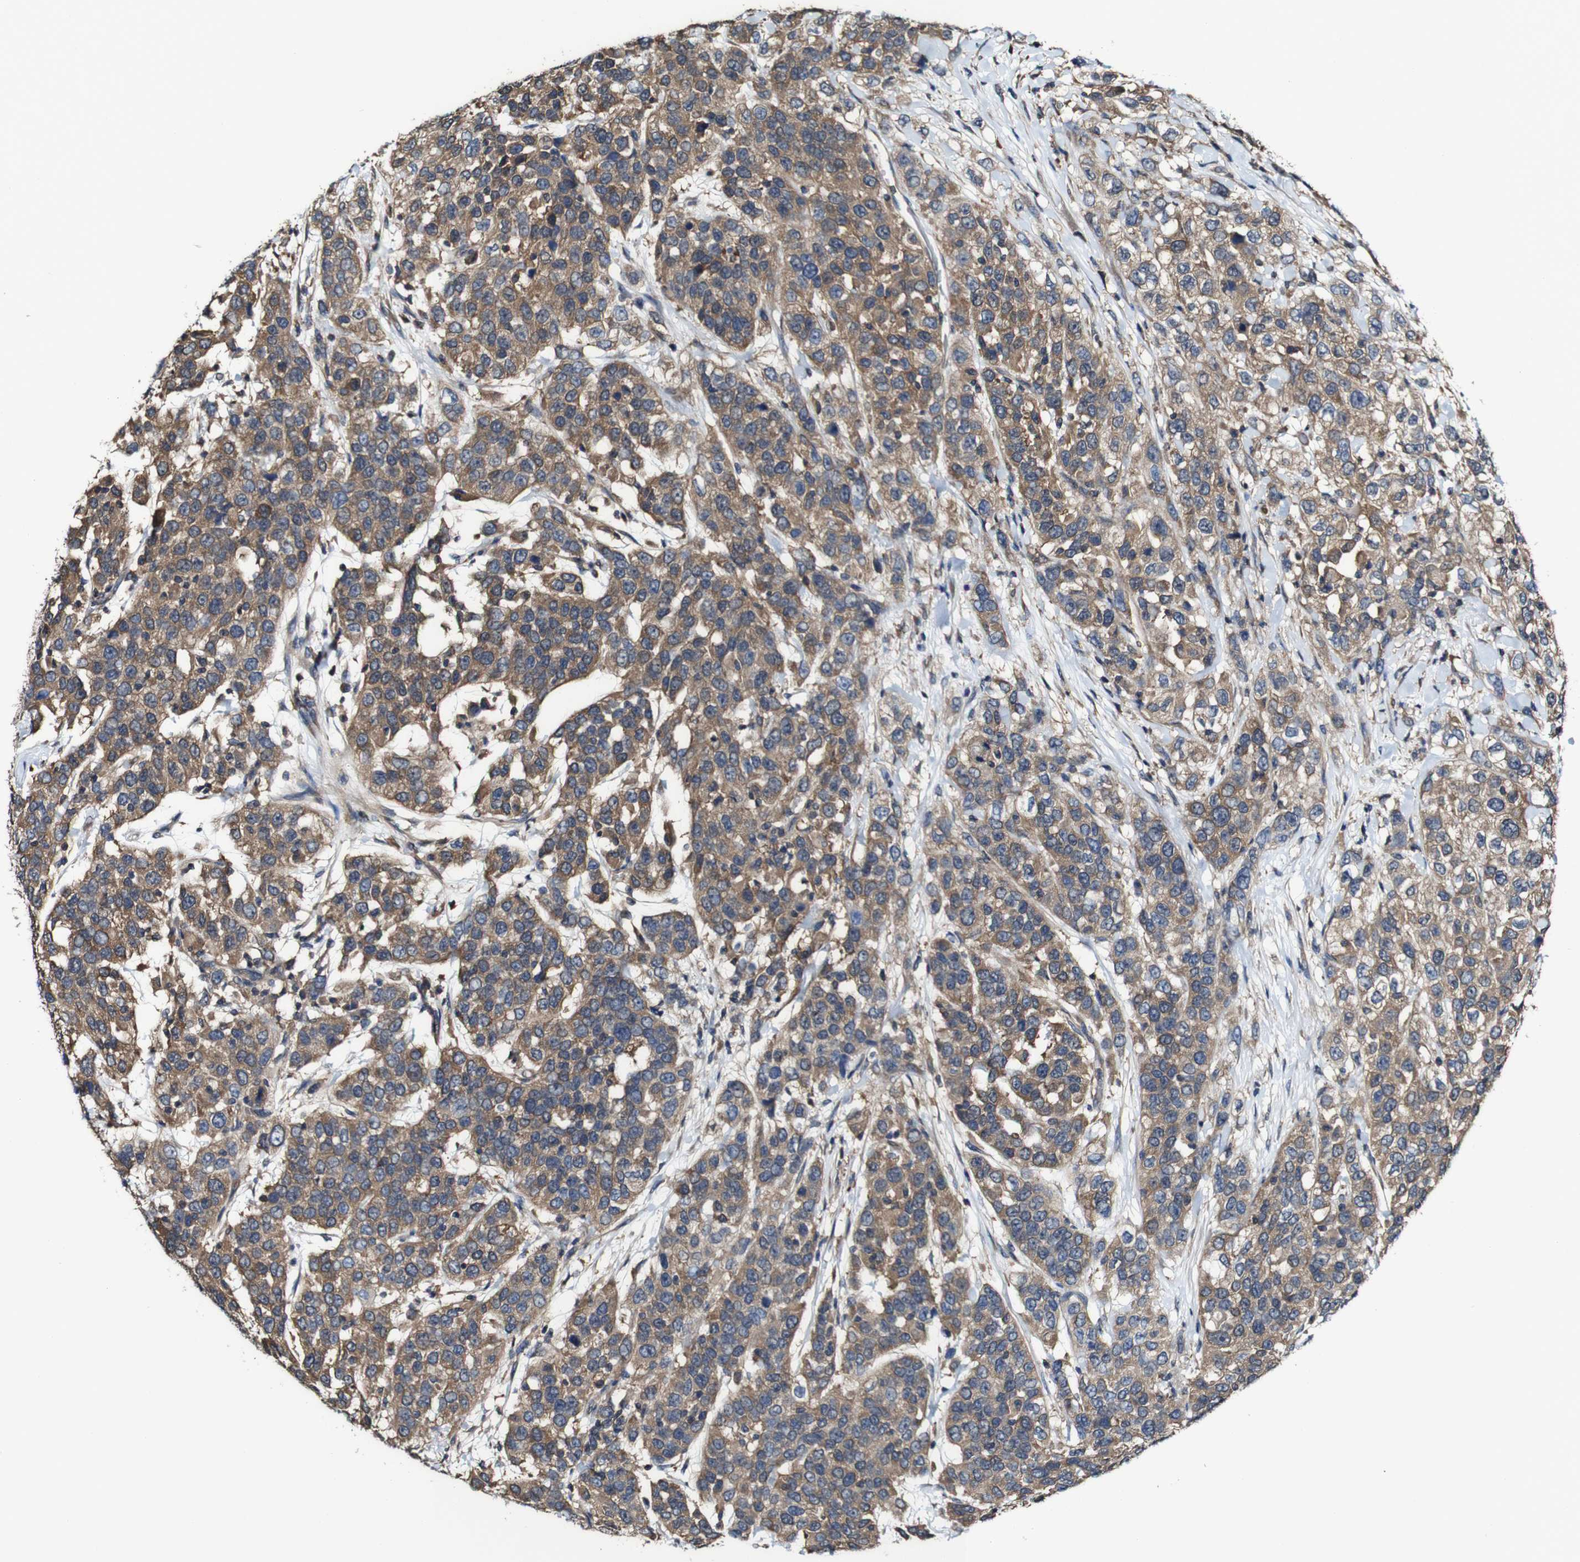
{"staining": {"intensity": "moderate", "quantity": ">75%", "location": "cytoplasmic/membranous"}, "tissue": "urothelial cancer", "cell_type": "Tumor cells", "image_type": "cancer", "snomed": [{"axis": "morphology", "description": "Urothelial carcinoma, High grade"}, {"axis": "topography", "description": "Urinary bladder"}], "caption": "There is medium levels of moderate cytoplasmic/membranous expression in tumor cells of high-grade urothelial carcinoma, as demonstrated by immunohistochemical staining (brown color).", "gene": "PTPRR", "patient": {"sex": "female", "age": 80}}